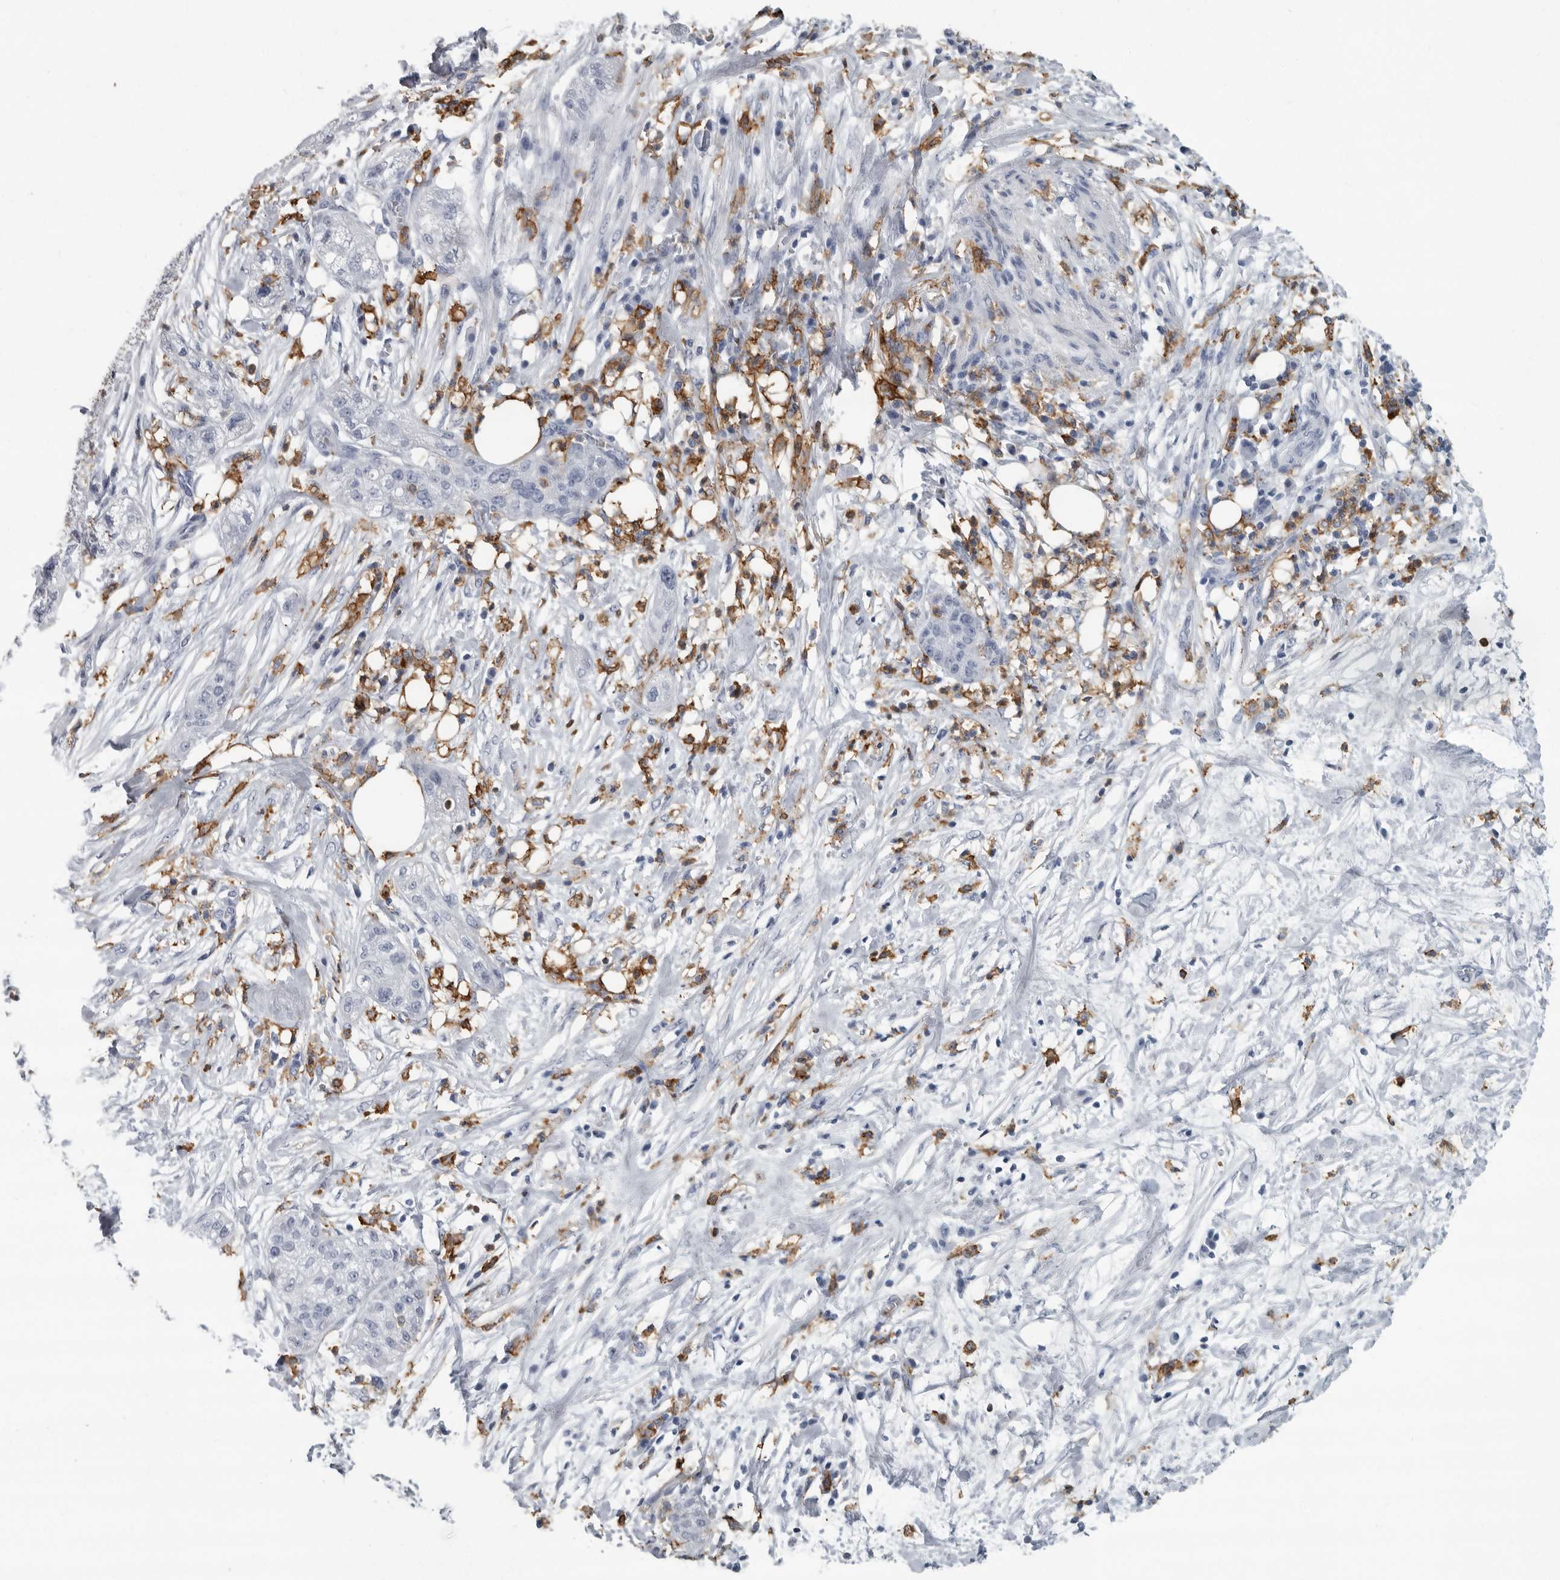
{"staining": {"intensity": "negative", "quantity": "none", "location": "none"}, "tissue": "pancreatic cancer", "cell_type": "Tumor cells", "image_type": "cancer", "snomed": [{"axis": "morphology", "description": "Adenocarcinoma, NOS"}, {"axis": "topography", "description": "Pancreas"}], "caption": "This is an immunohistochemistry photomicrograph of pancreatic adenocarcinoma. There is no expression in tumor cells.", "gene": "FCER1G", "patient": {"sex": "female", "age": 78}}